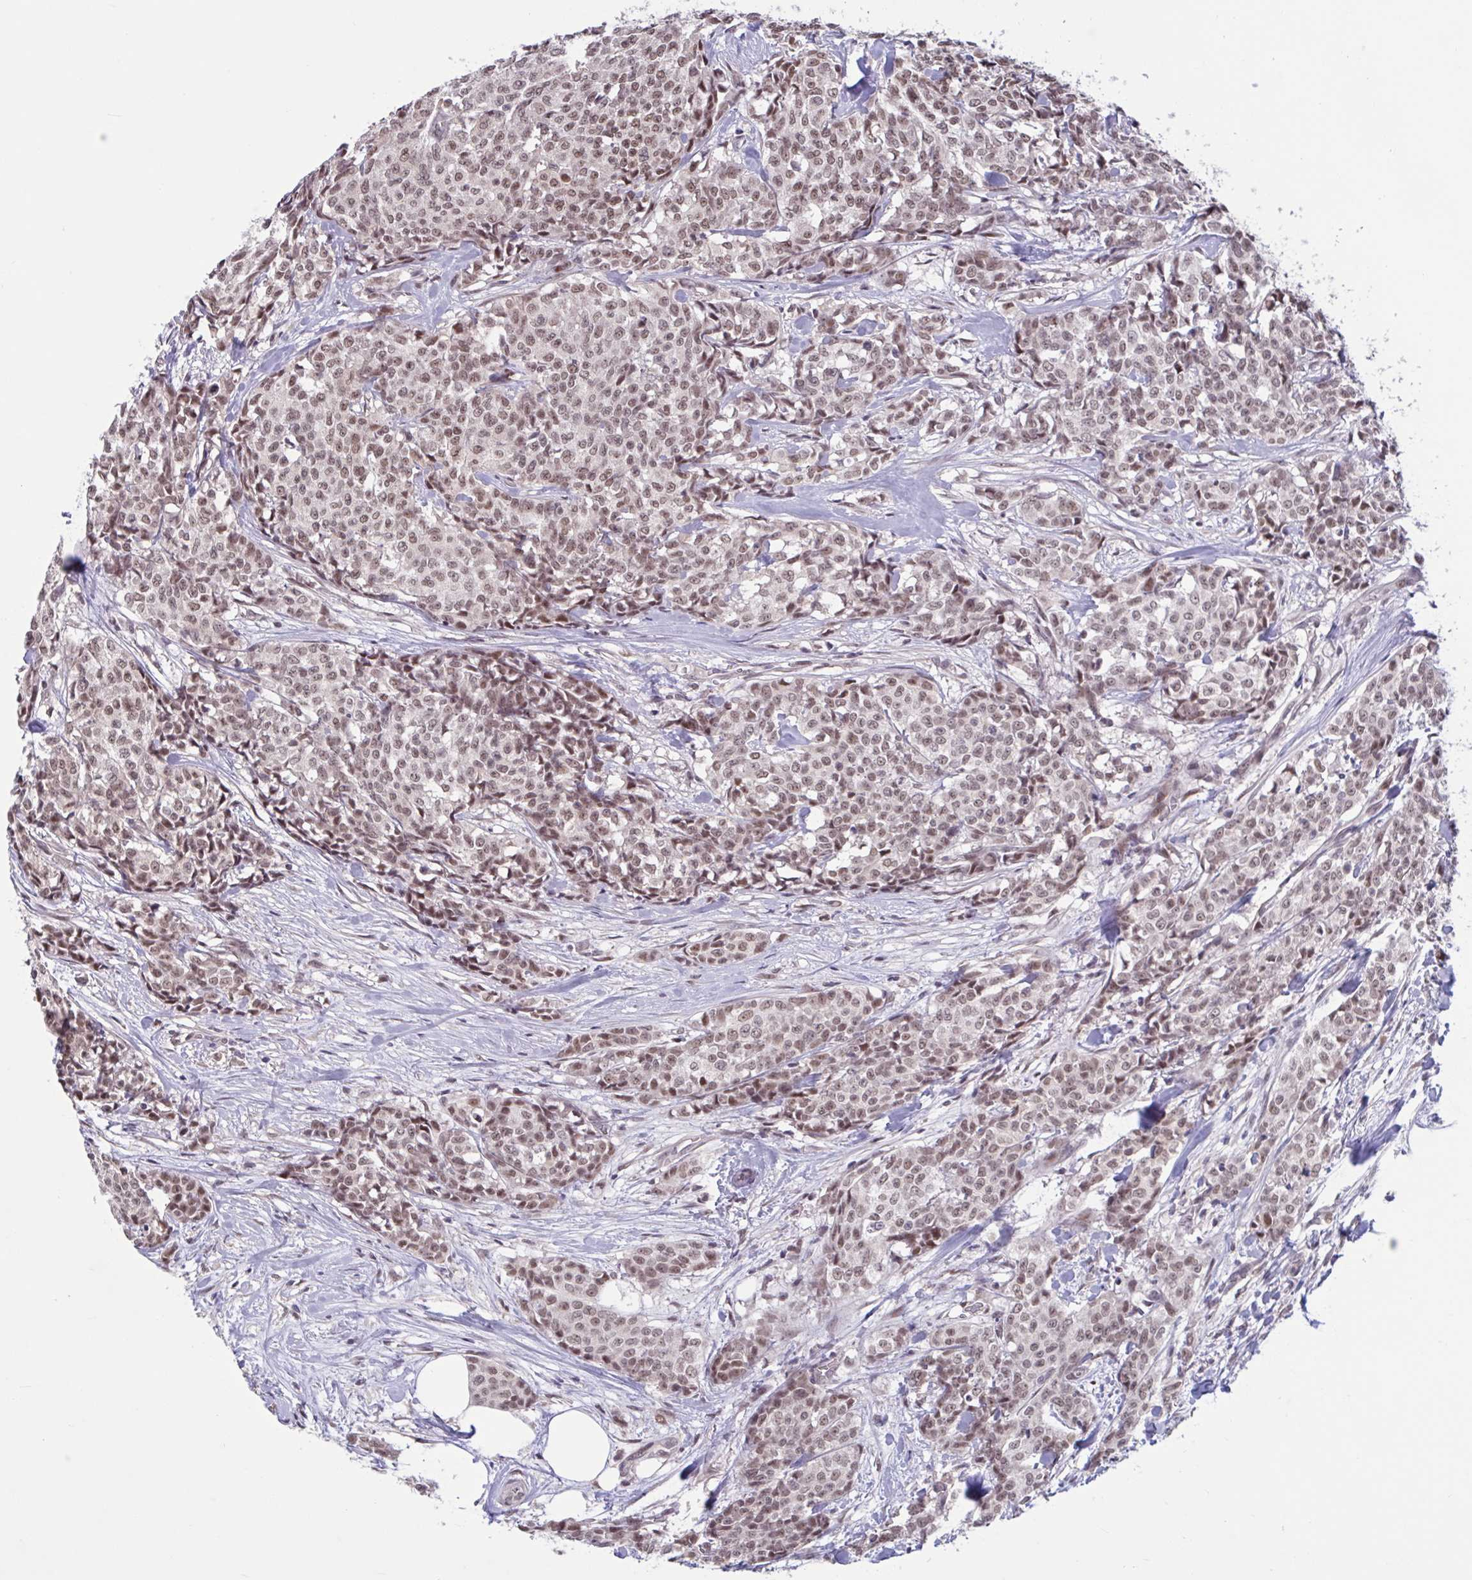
{"staining": {"intensity": "moderate", "quantity": ">75%", "location": "nuclear"}, "tissue": "breast cancer", "cell_type": "Tumor cells", "image_type": "cancer", "snomed": [{"axis": "morphology", "description": "Duct carcinoma"}, {"axis": "topography", "description": "Breast"}], "caption": "A brown stain labels moderate nuclear positivity of a protein in human intraductal carcinoma (breast) tumor cells. (Stains: DAB in brown, nuclei in blue, Microscopy: brightfield microscopy at high magnification).", "gene": "ZNF414", "patient": {"sex": "female", "age": 91}}